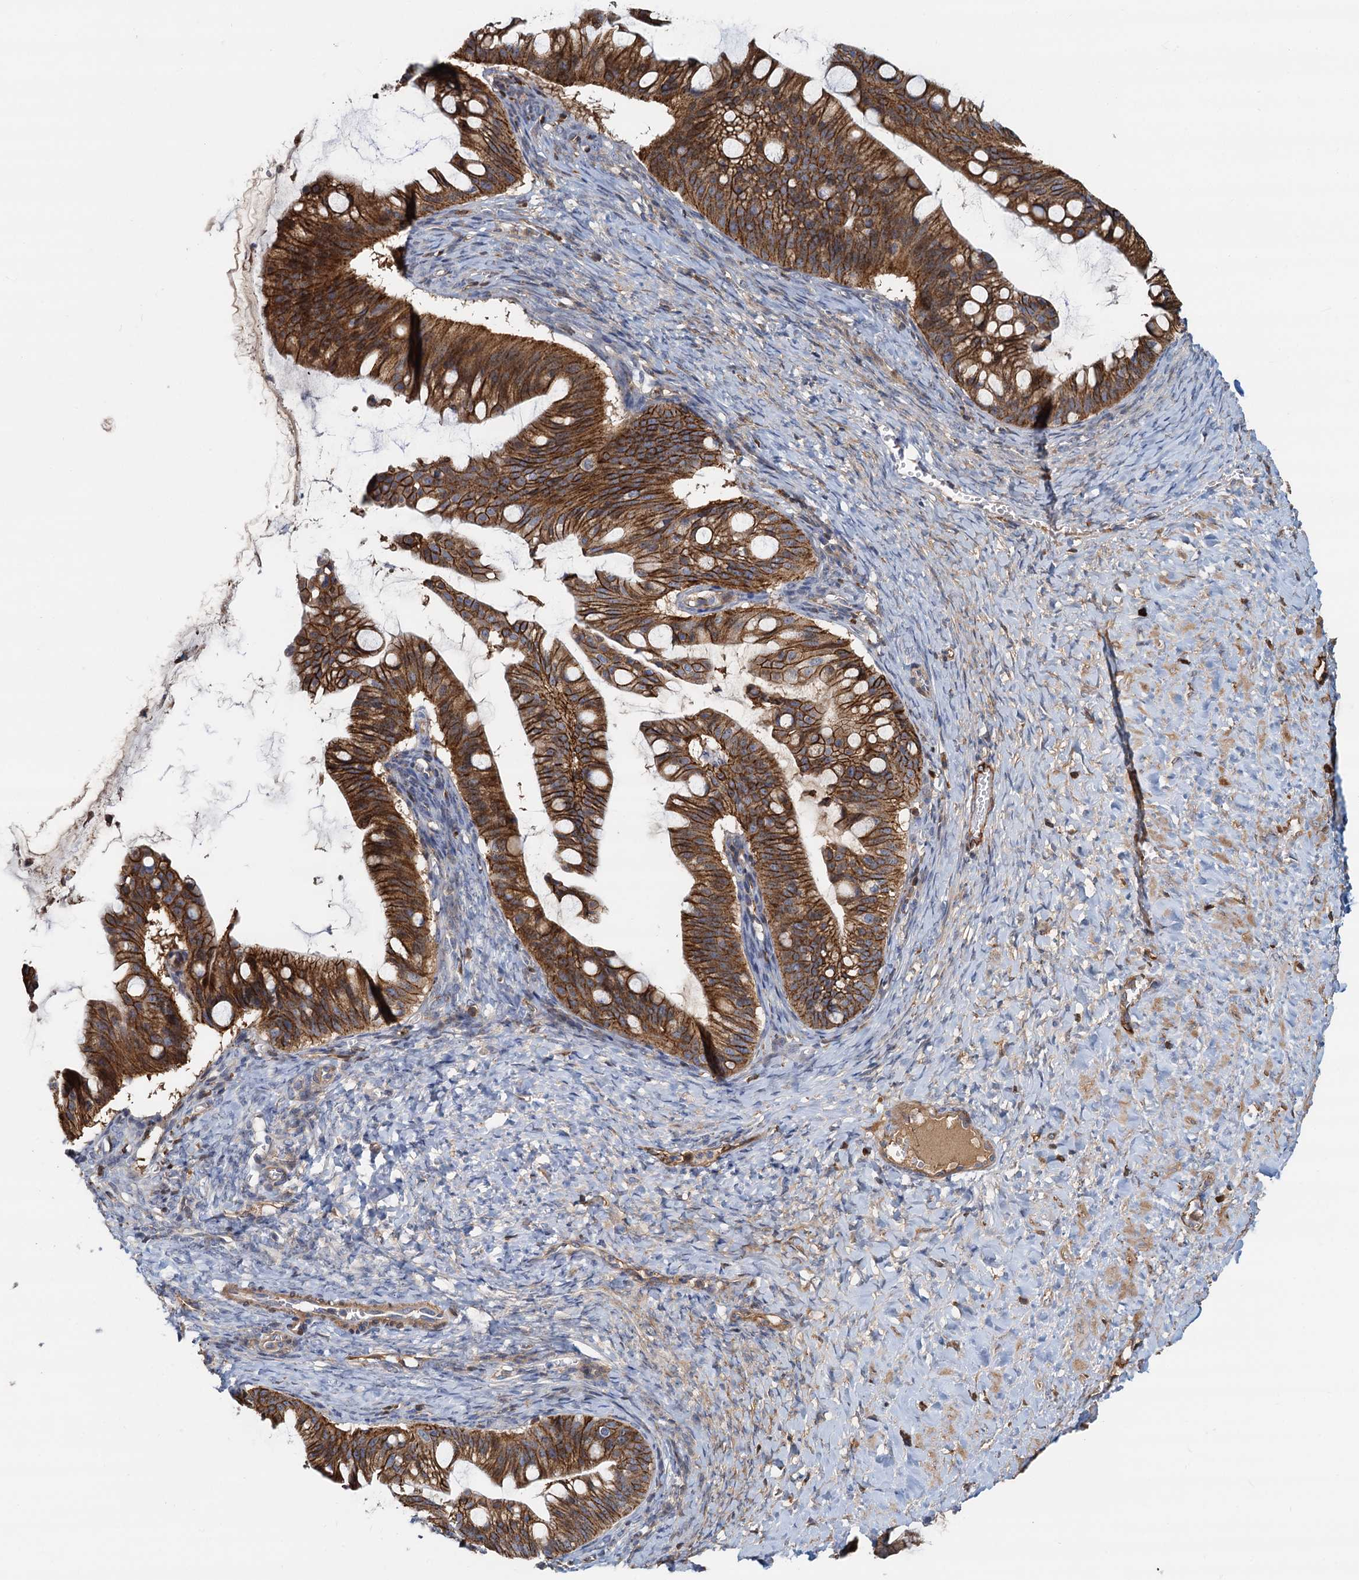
{"staining": {"intensity": "strong", "quantity": ">75%", "location": "cytoplasmic/membranous"}, "tissue": "ovarian cancer", "cell_type": "Tumor cells", "image_type": "cancer", "snomed": [{"axis": "morphology", "description": "Cystadenocarcinoma, mucinous, NOS"}, {"axis": "topography", "description": "Ovary"}], "caption": "Ovarian mucinous cystadenocarcinoma stained with immunohistochemistry (IHC) reveals strong cytoplasmic/membranous expression in about >75% of tumor cells. The protein is stained brown, and the nuclei are stained in blue (DAB IHC with brightfield microscopy, high magnification).", "gene": "LNX2", "patient": {"sex": "female", "age": 73}}